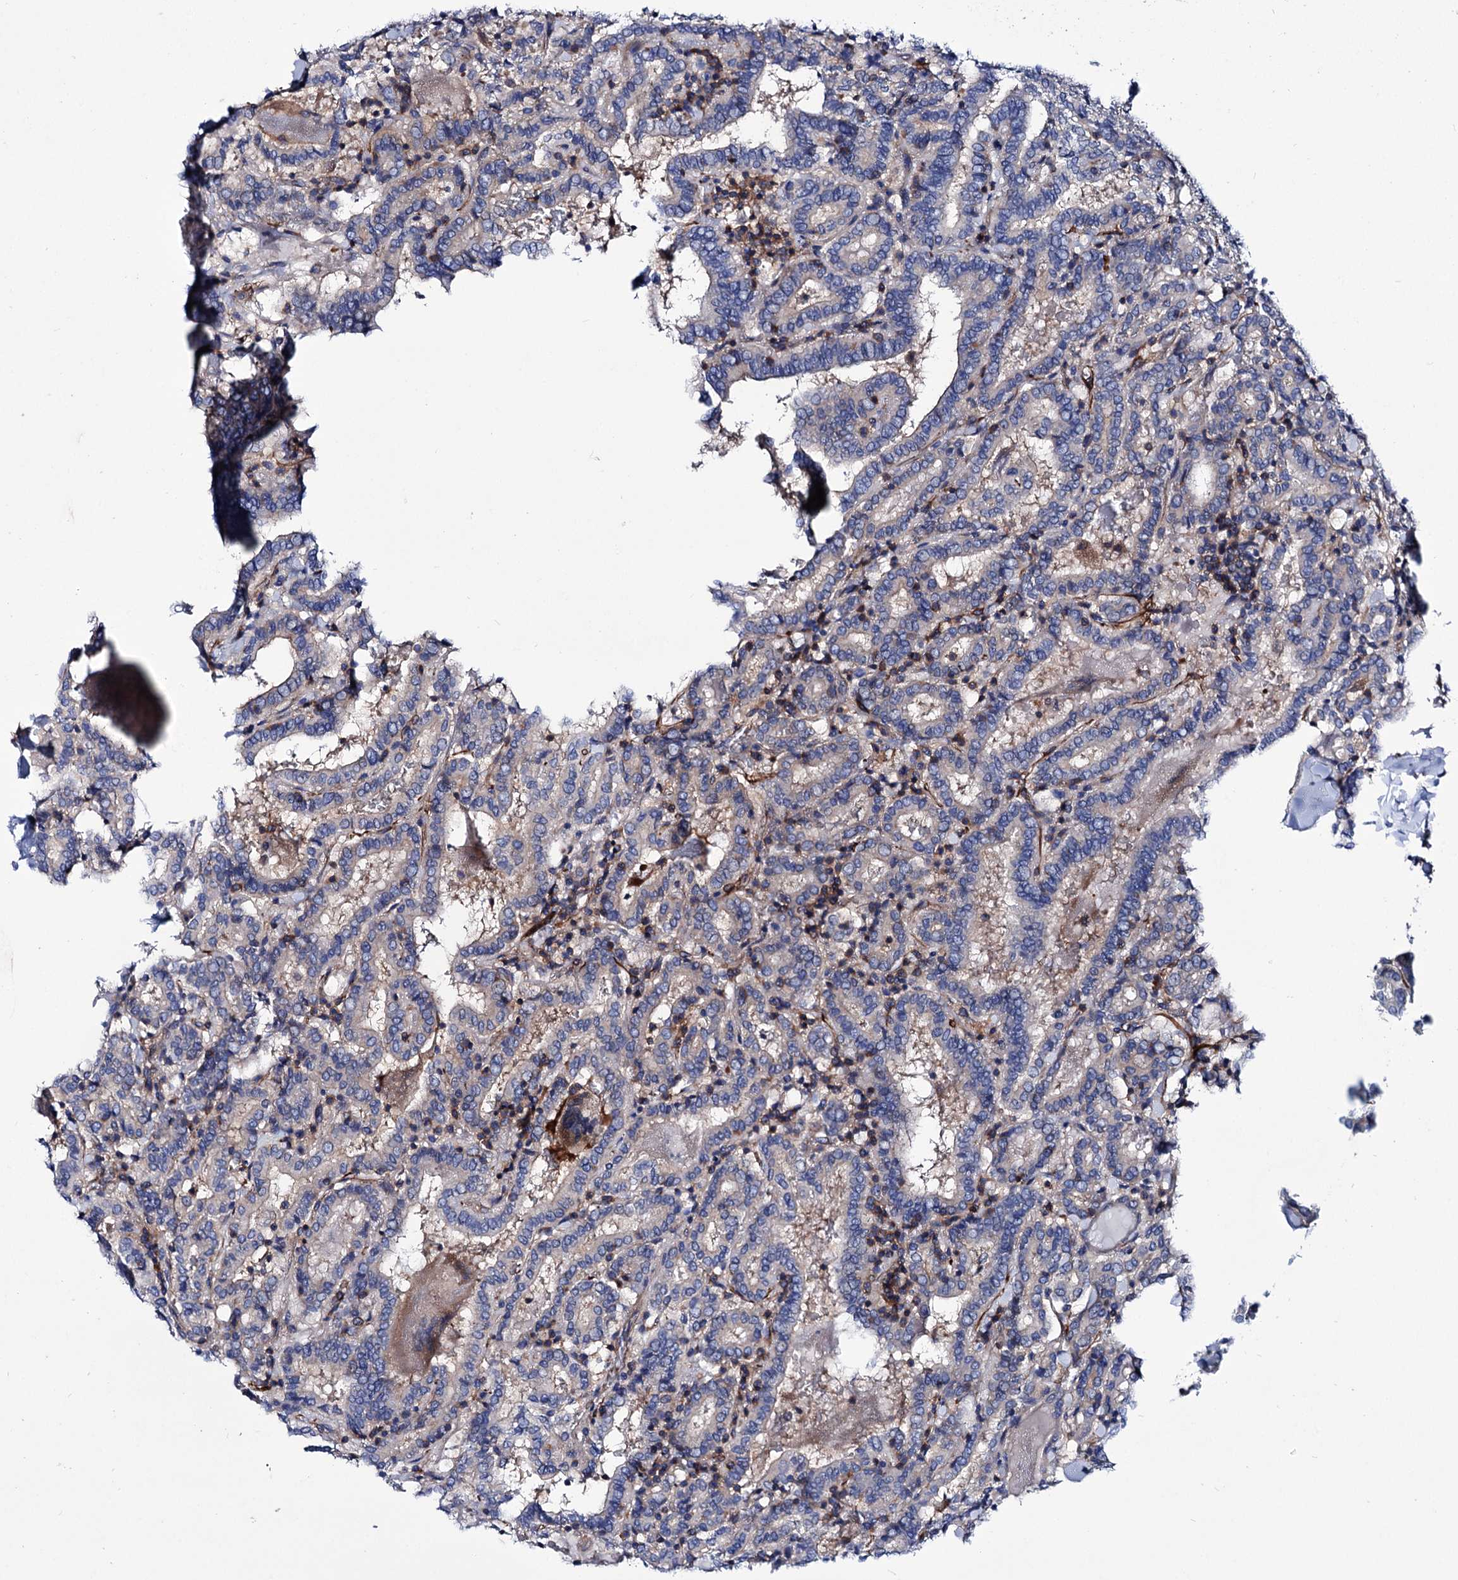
{"staining": {"intensity": "negative", "quantity": "none", "location": "none"}, "tissue": "thyroid cancer", "cell_type": "Tumor cells", "image_type": "cancer", "snomed": [{"axis": "morphology", "description": "Papillary adenocarcinoma, NOS"}, {"axis": "topography", "description": "Thyroid gland"}], "caption": "Immunohistochemistry (IHC) image of neoplastic tissue: papillary adenocarcinoma (thyroid) stained with DAB (3,3'-diaminobenzidine) demonstrates no significant protein positivity in tumor cells.", "gene": "AXL", "patient": {"sex": "female", "age": 72}}